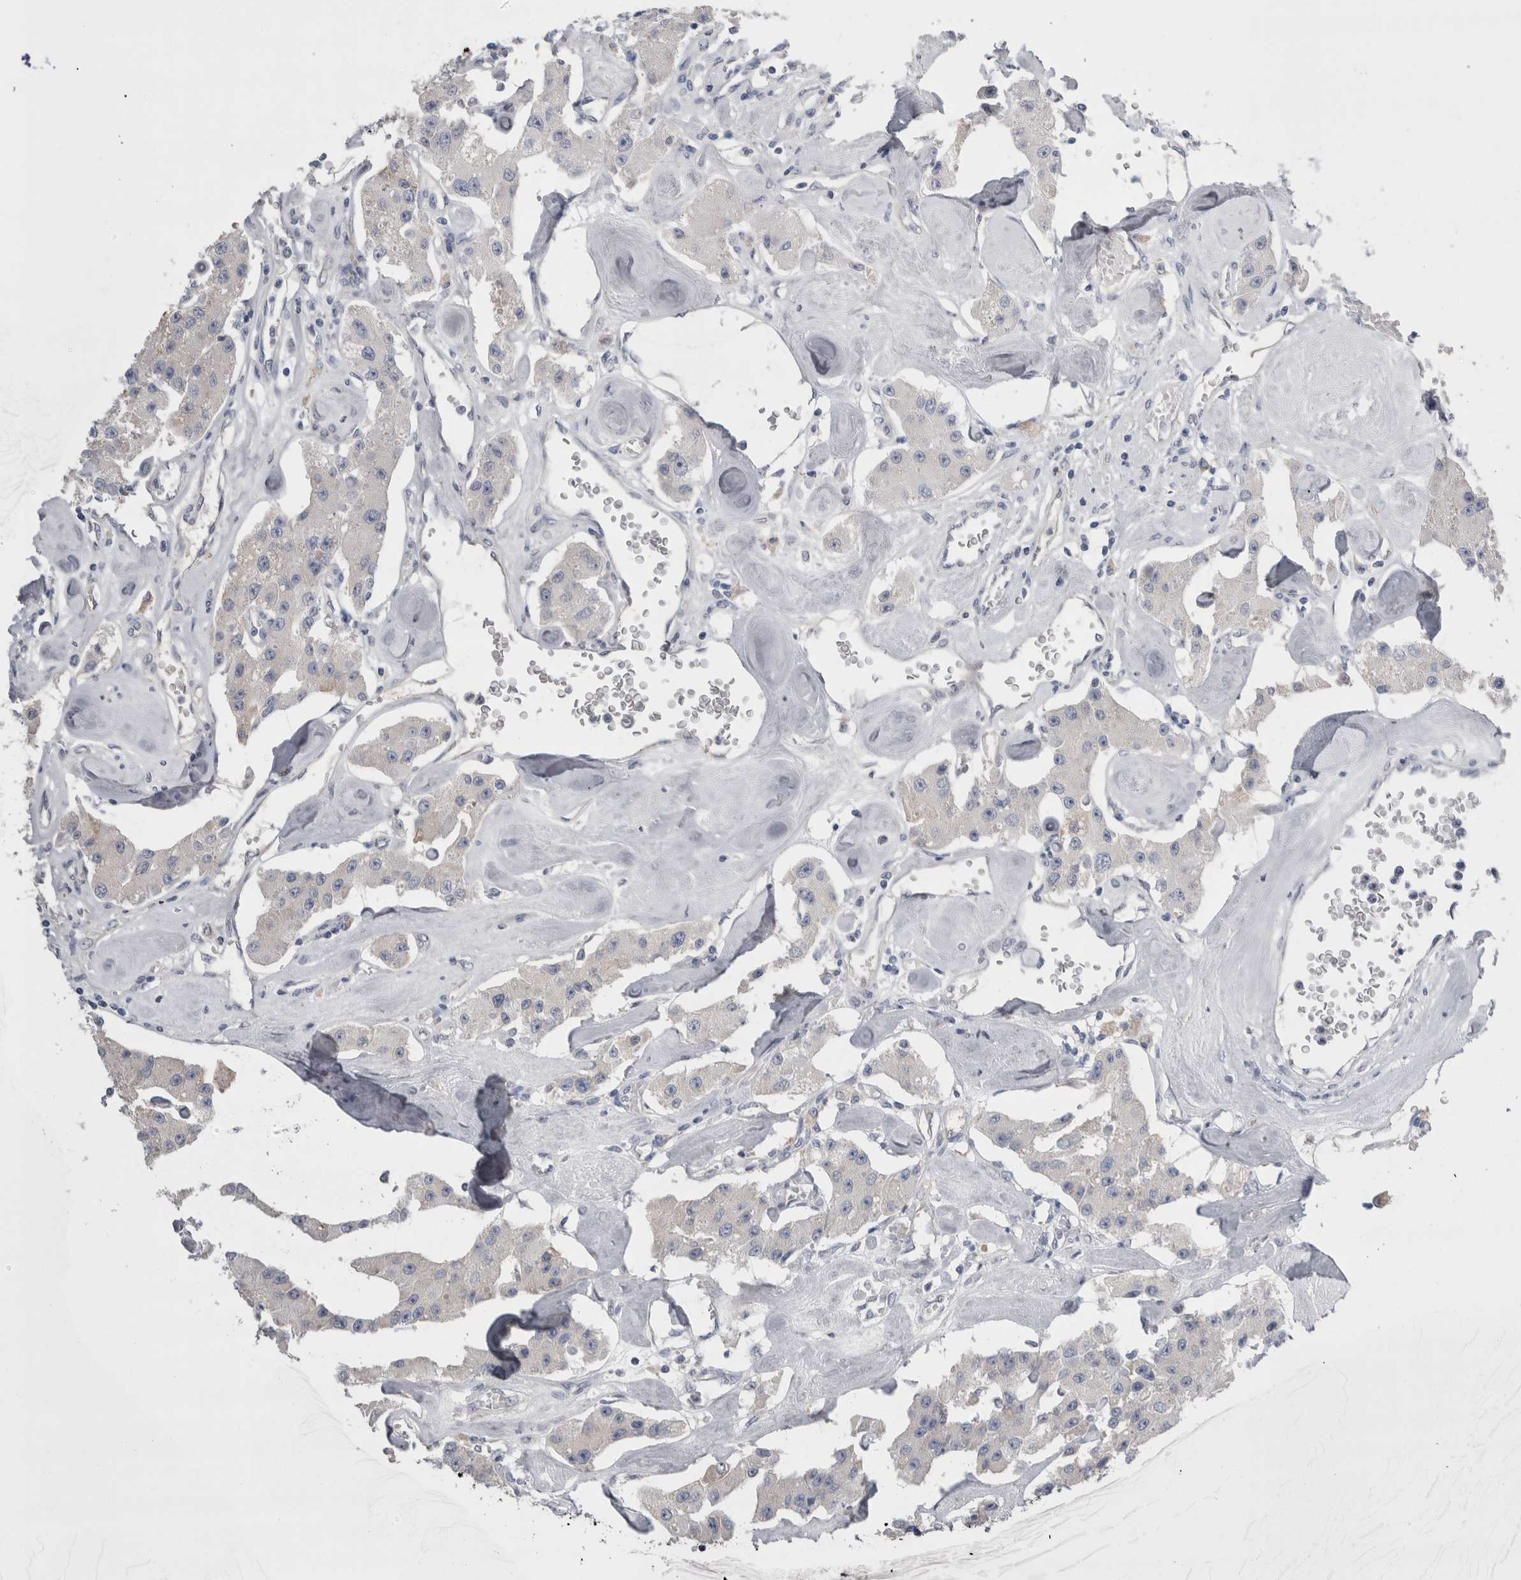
{"staining": {"intensity": "negative", "quantity": "none", "location": "none"}, "tissue": "carcinoid", "cell_type": "Tumor cells", "image_type": "cancer", "snomed": [{"axis": "morphology", "description": "Carcinoid, malignant, NOS"}, {"axis": "topography", "description": "Pancreas"}], "caption": "Tumor cells are negative for brown protein staining in malignant carcinoid.", "gene": "REG1A", "patient": {"sex": "male", "age": 41}}